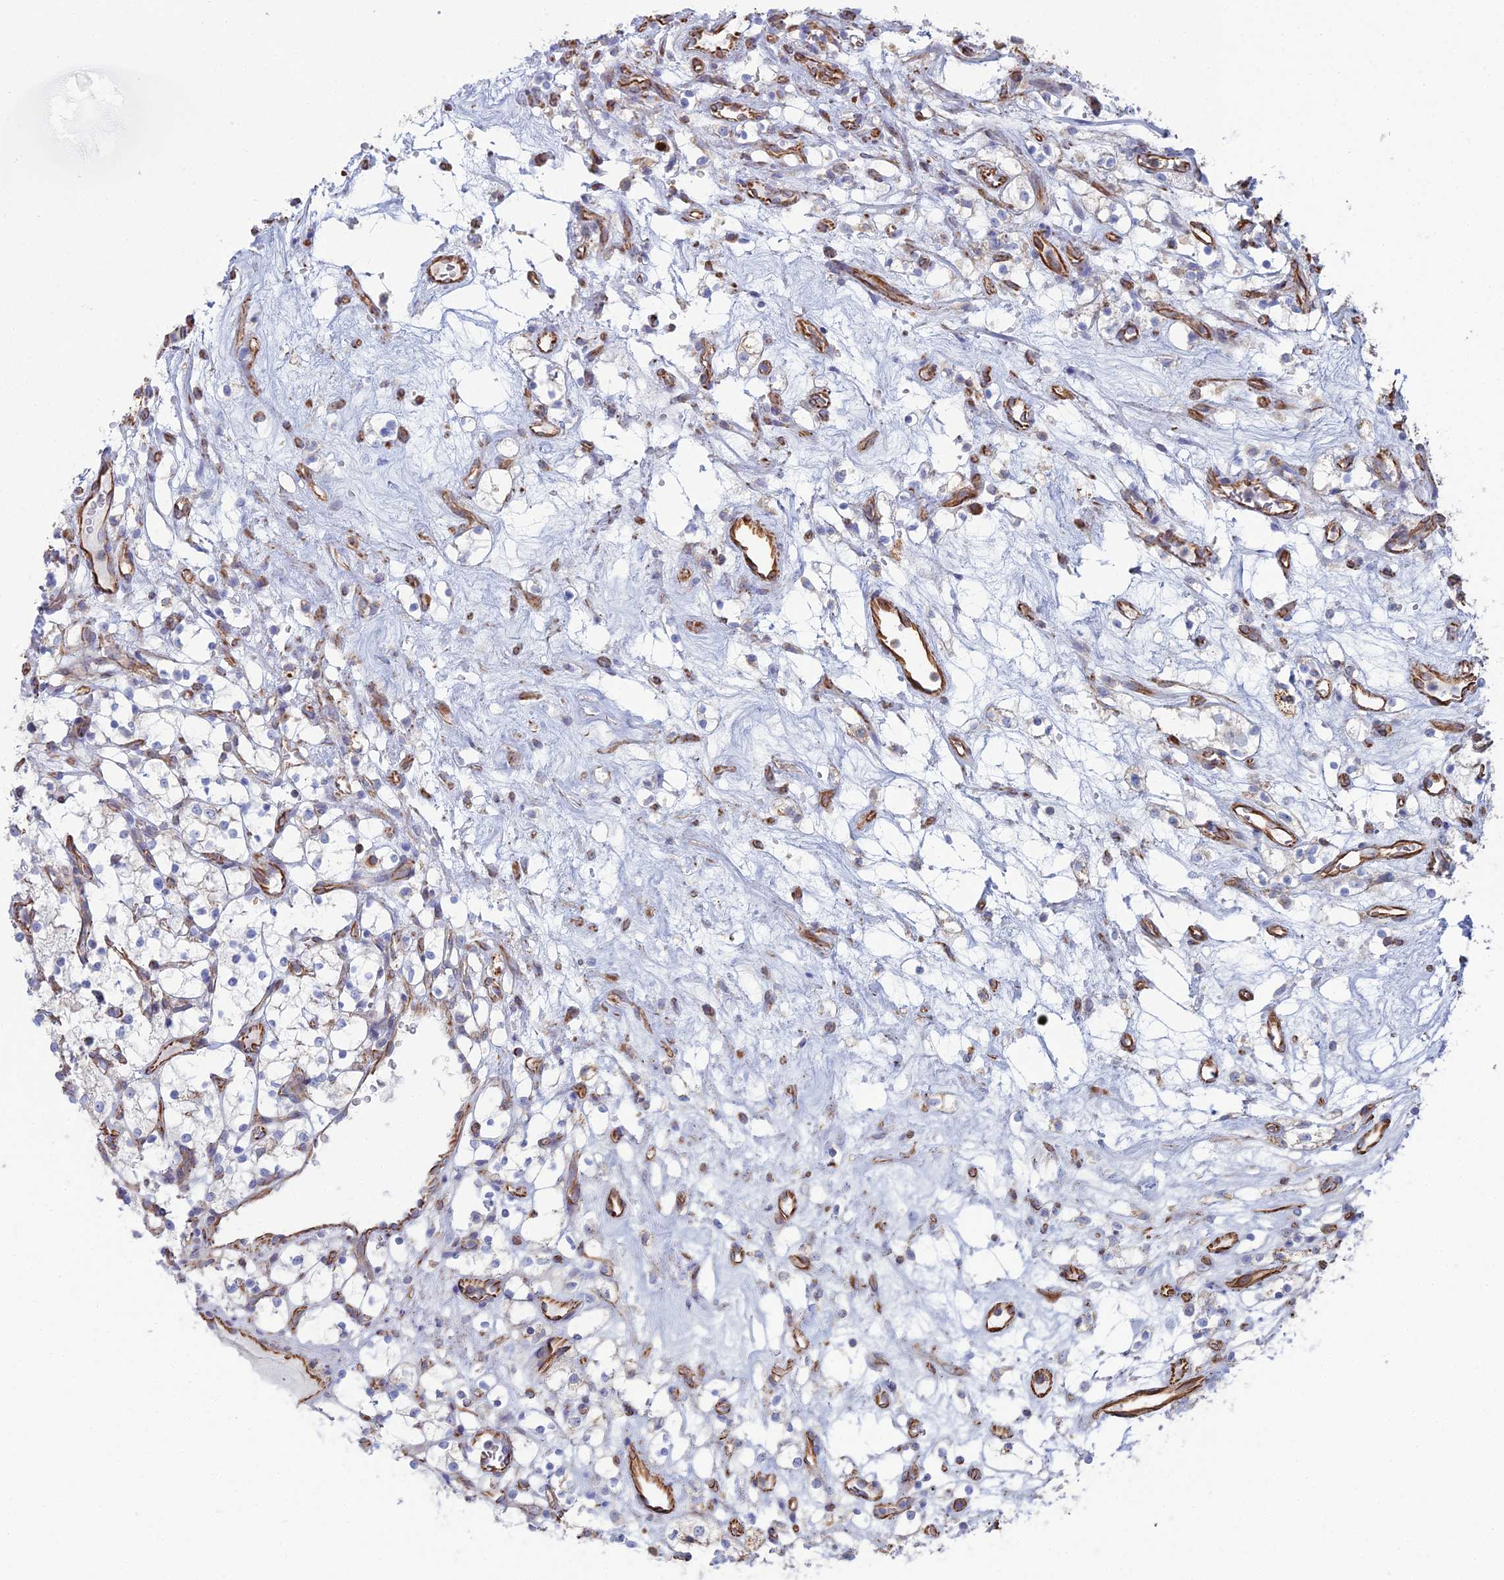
{"staining": {"intensity": "negative", "quantity": "none", "location": "none"}, "tissue": "renal cancer", "cell_type": "Tumor cells", "image_type": "cancer", "snomed": [{"axis": "morphology", "description": "Adenocarcinoma, NOS"}, {"axis": "topography", "description": "Kidney"}], "caption": "DAB (3,3'-diaminobenzidine) immunohistochemical staining of renal cancer (adenocarcinoma) displays no significant positivity in tumor cells.", "gene": "CLVS2", "patient": {"sex": "female", "age": 69}}